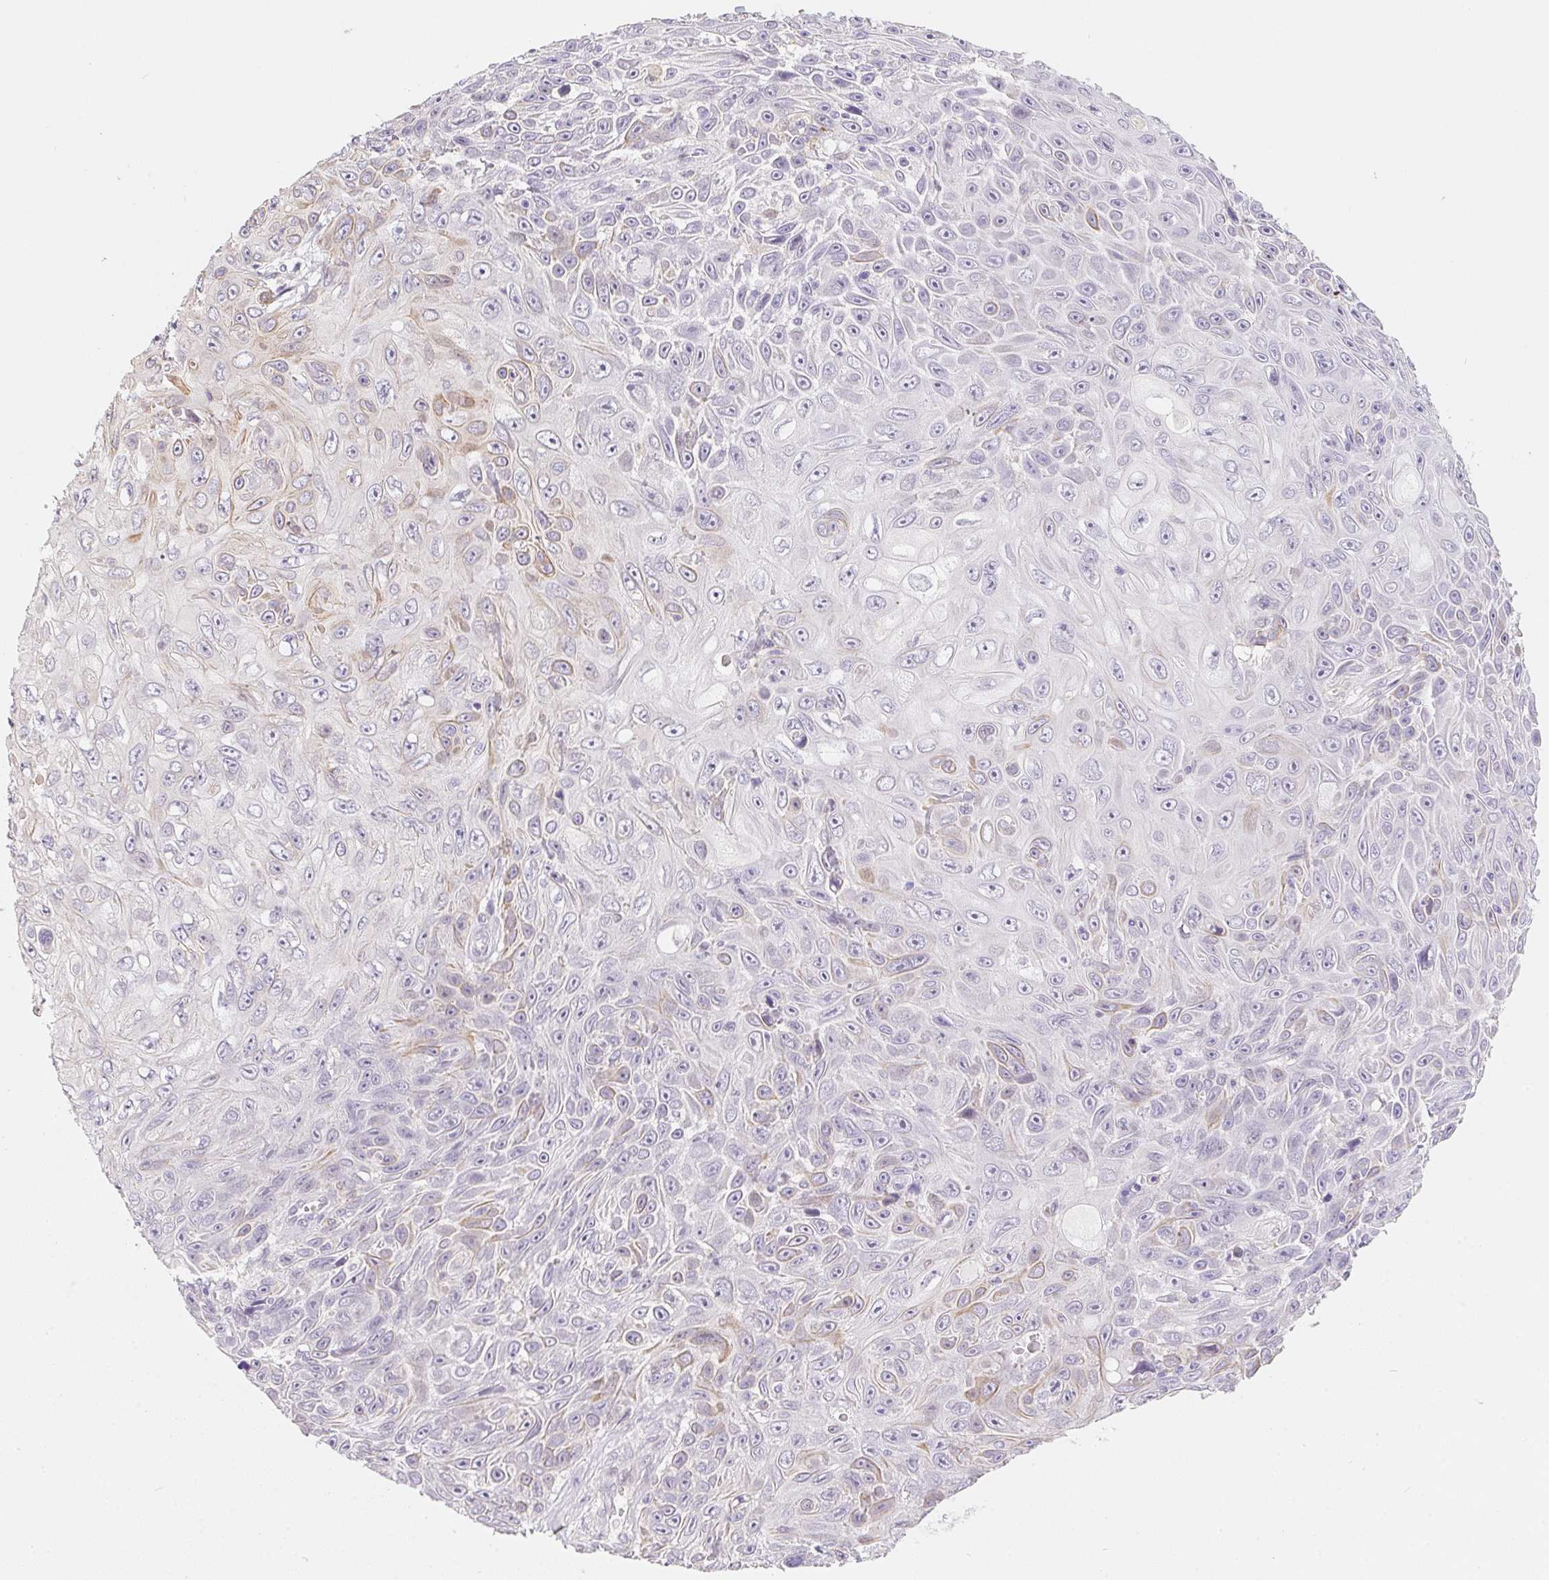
{"staining": {"intensity": "weak", "quantity": "<25%", "location": "cytoplasmic/membranous"}, "tissue": "skin cancer", "cell_type": "Tumor cells", "image_type": "cancer", "snomed": [{"axis": "morphology", "description": "Squamous cell carcinoma, NOS"}, {"axis": "topography", "description": "Skin"}], "caption": "DAB (3,3'-diaminobenzidine) immunohistochemical staining of skin cancer demonstrates no significant expression in tumor cells.", "gene": "MORC1", "patient": {"sex": "male", "age": 82}}